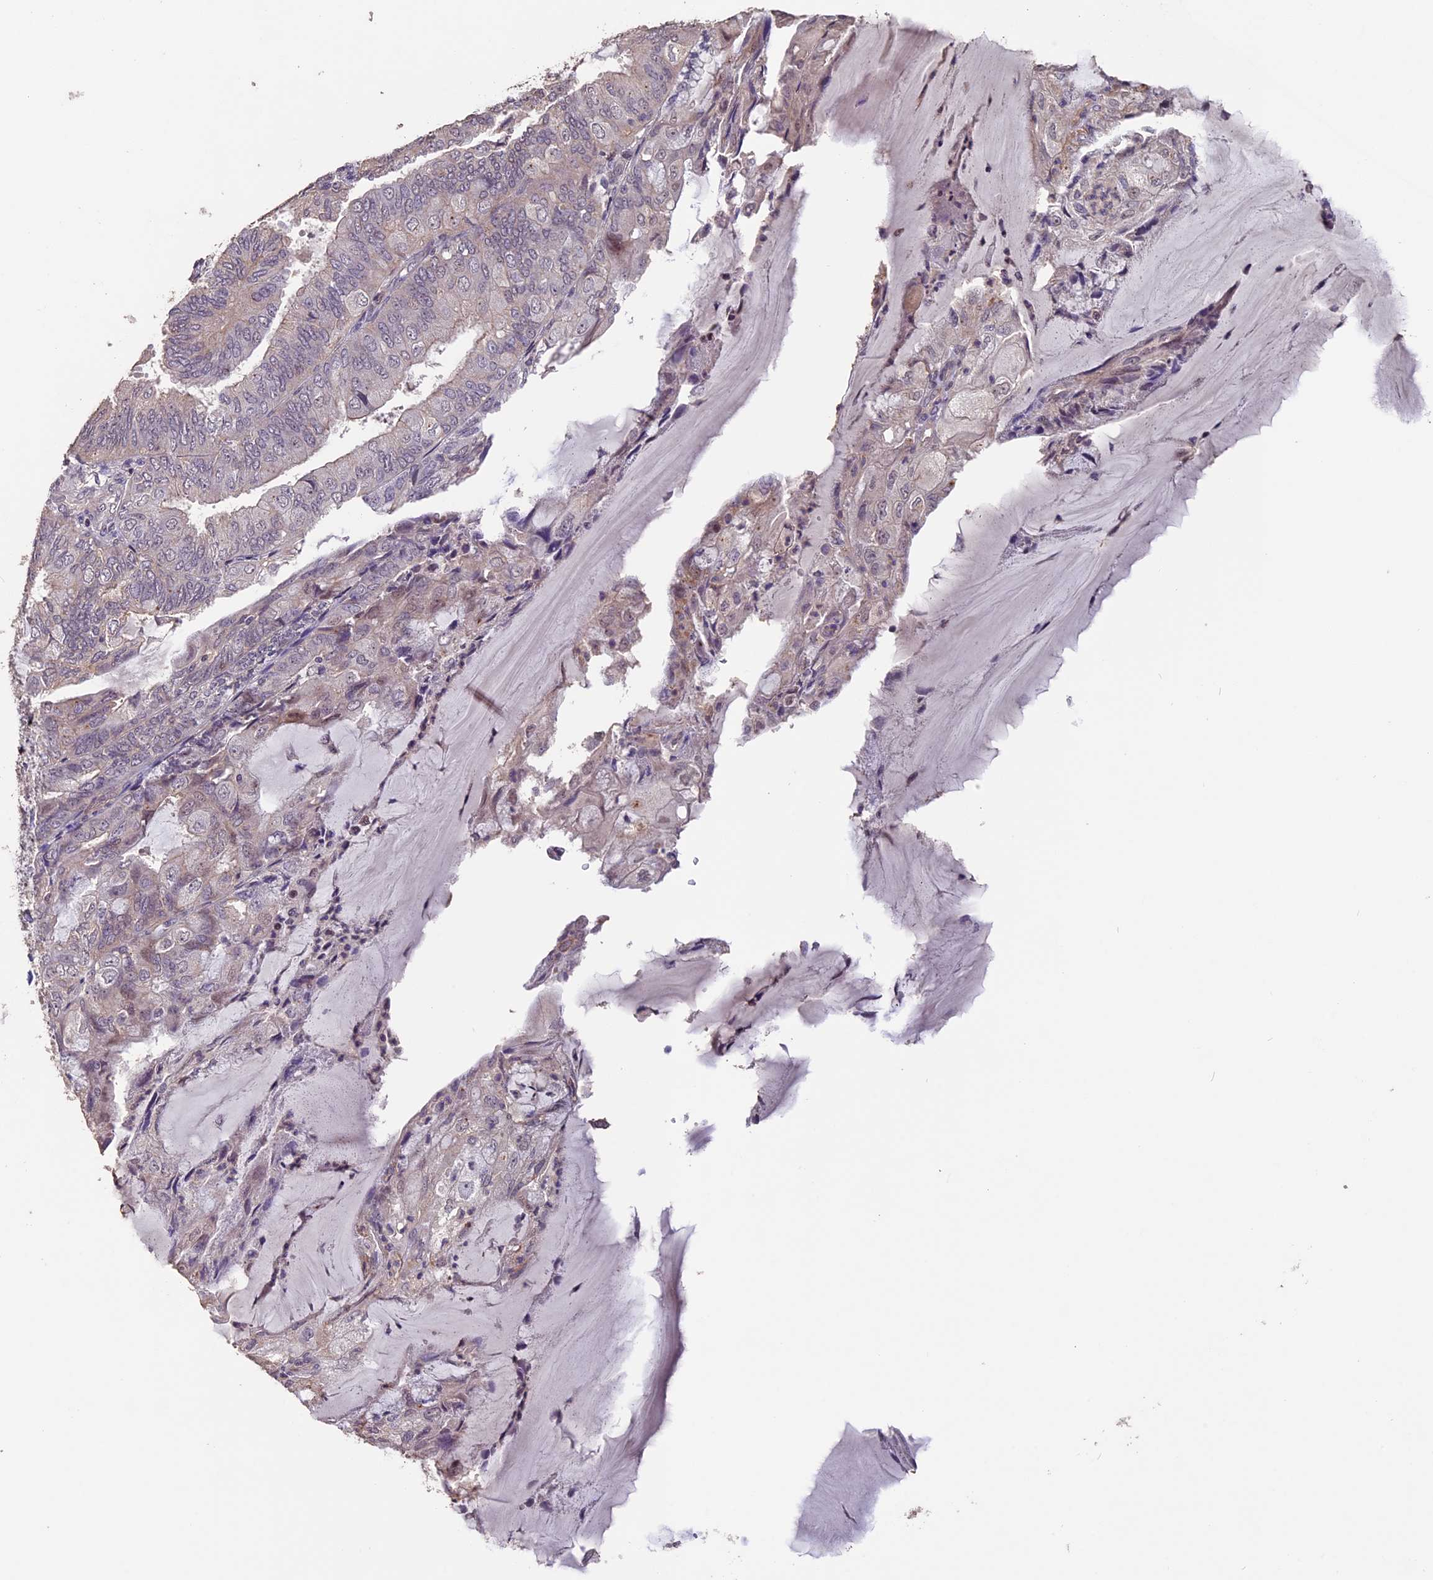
{"staining": {"intensity": "negative", "quantity": "none", "location": "none"}, "tissue": "endometrial cancer", "cell_type": "Tumor cells", "image_type": "cancer", "snomed": [{"axis": "morphology", "description": "Adenocarcinoma, NOS"}, {"axis": "topography", "description": "Endometrium"}], "caption": "A high-resolution photomicrograph shows immunohistochemistry staining of endometrial cancer, which demonstrates no significant expression in tumor cells. (DAB (3,3'-diaminobenzidine) immunohistochemistry (IHC) visualized using brightfield microscopy, high magnification).", "gene": "GNB5", "patient": {"sex": "female", "age": 81}}